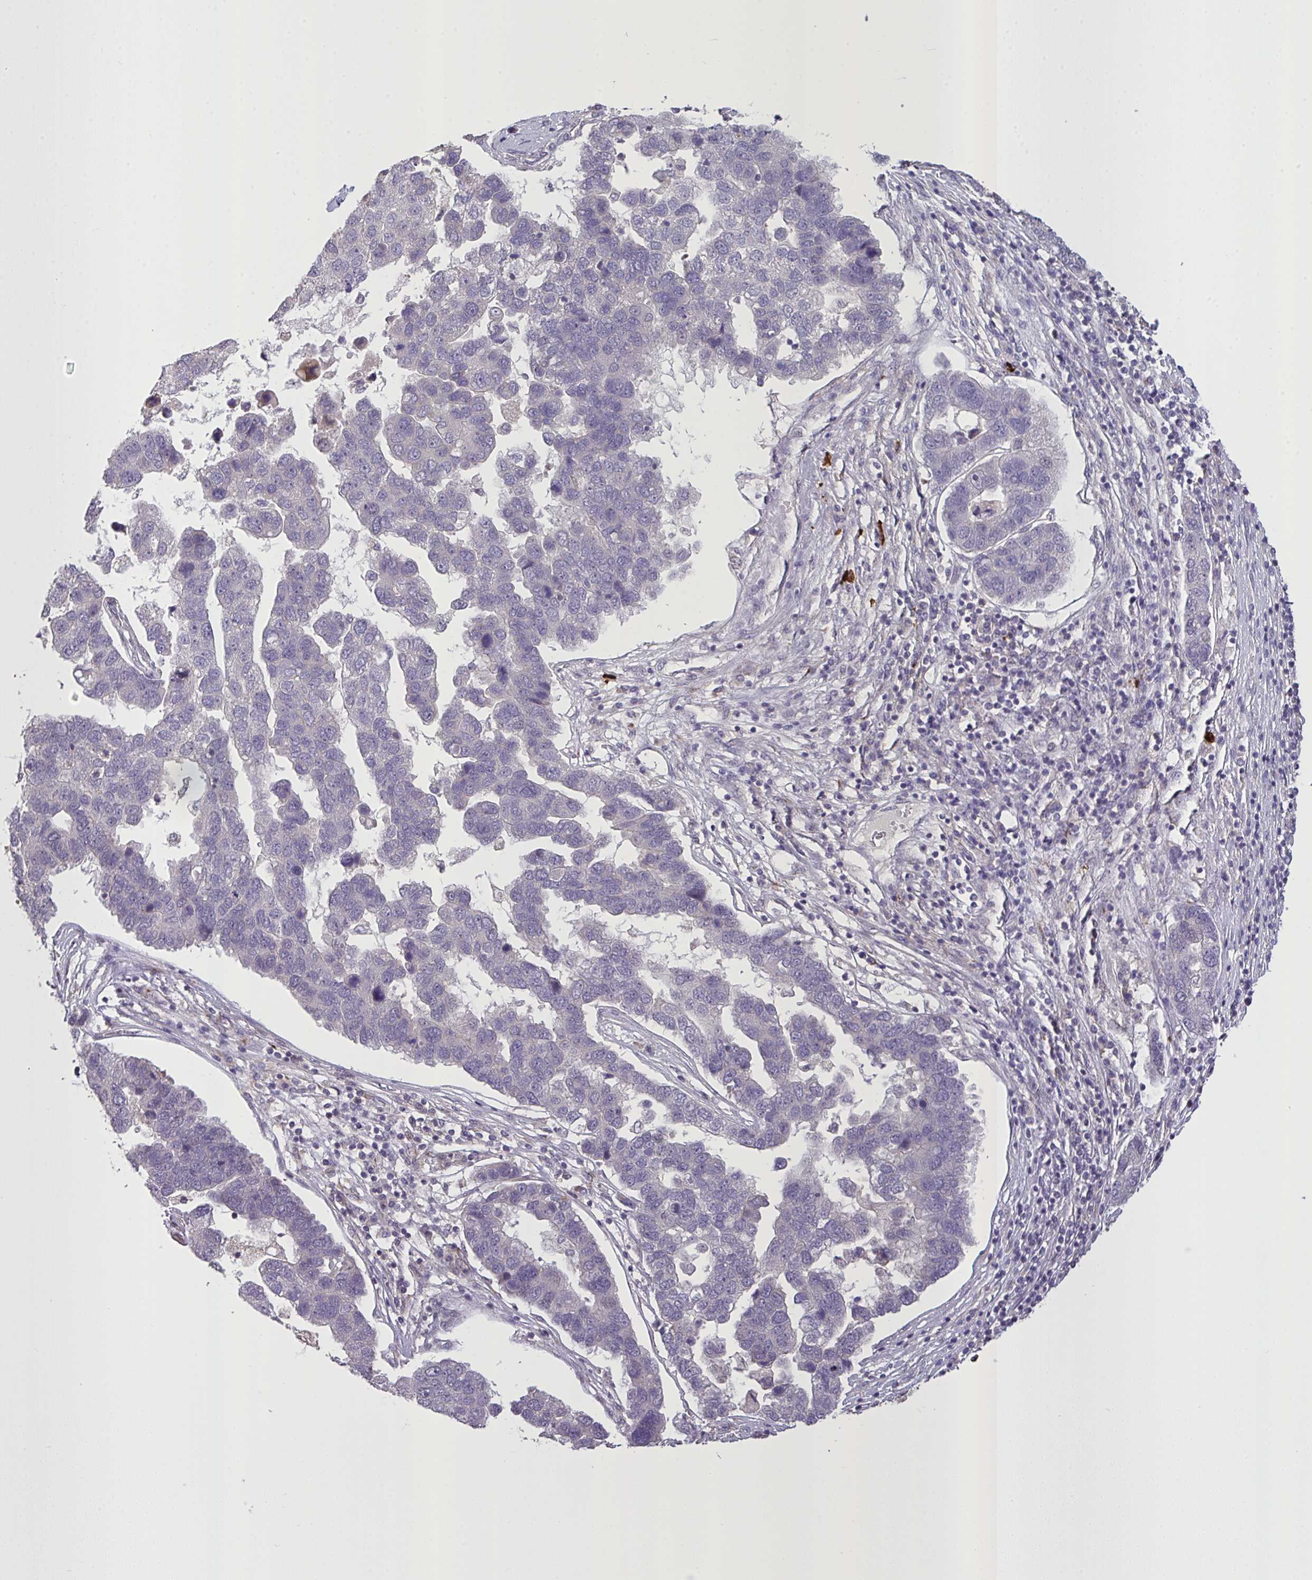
{"staining": {"intensity": "negative", "quantity": "none", "location": "none"}, "tissue": "pancreatic cancer", "cell_type": "Tumor cells", "image_type": "cancer", "snomed": [{"axis": "morphology", "description": "Adenocarcinoma, NOS"}, {"axis": "topography", "description": "Pancreas"}], "caption": "Immunohistochemistry image of human pancreatic cancer stained for a protein (brown), which shows no staining in tumor cells.", "gene": "MRGPRX2", "patient": {"sex": "female", "age": 61}}